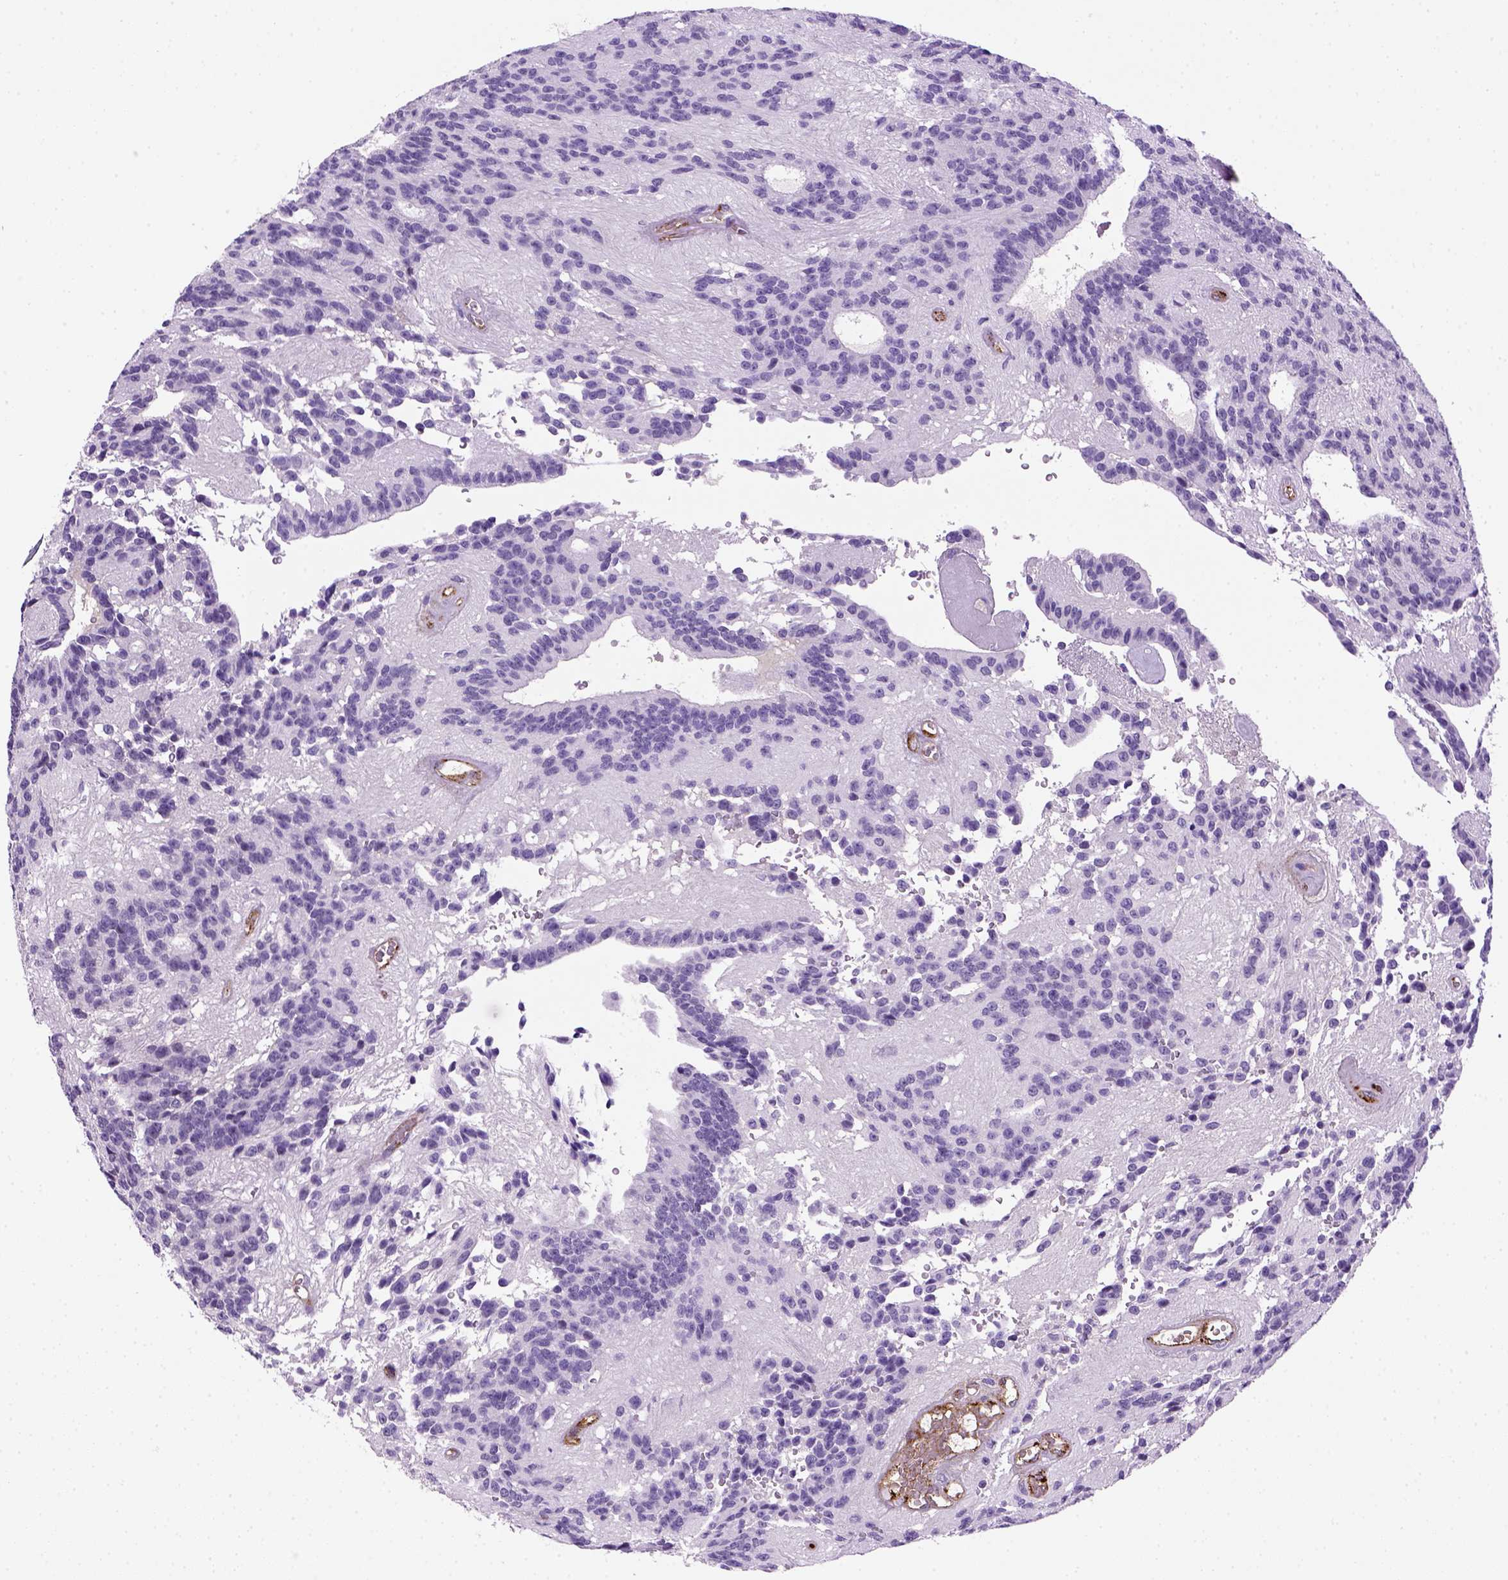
{"staining": {"intensity": "negative", "quantity": "none", "location": "none"}, "tissue": "glioma", "cell_type": "Tumor cells", "image_type": "cancer", "snomed": [{"axis": "morphology", "description": "Glioma, malignant, Low grade"}, {"axis": "topography", "description": "Brain"}], "caption": "Tumor cells show no significant staining in malignant glioma (low-grade).", "gene": "VWF", "patient": {"sex": "male", "age": 31}}